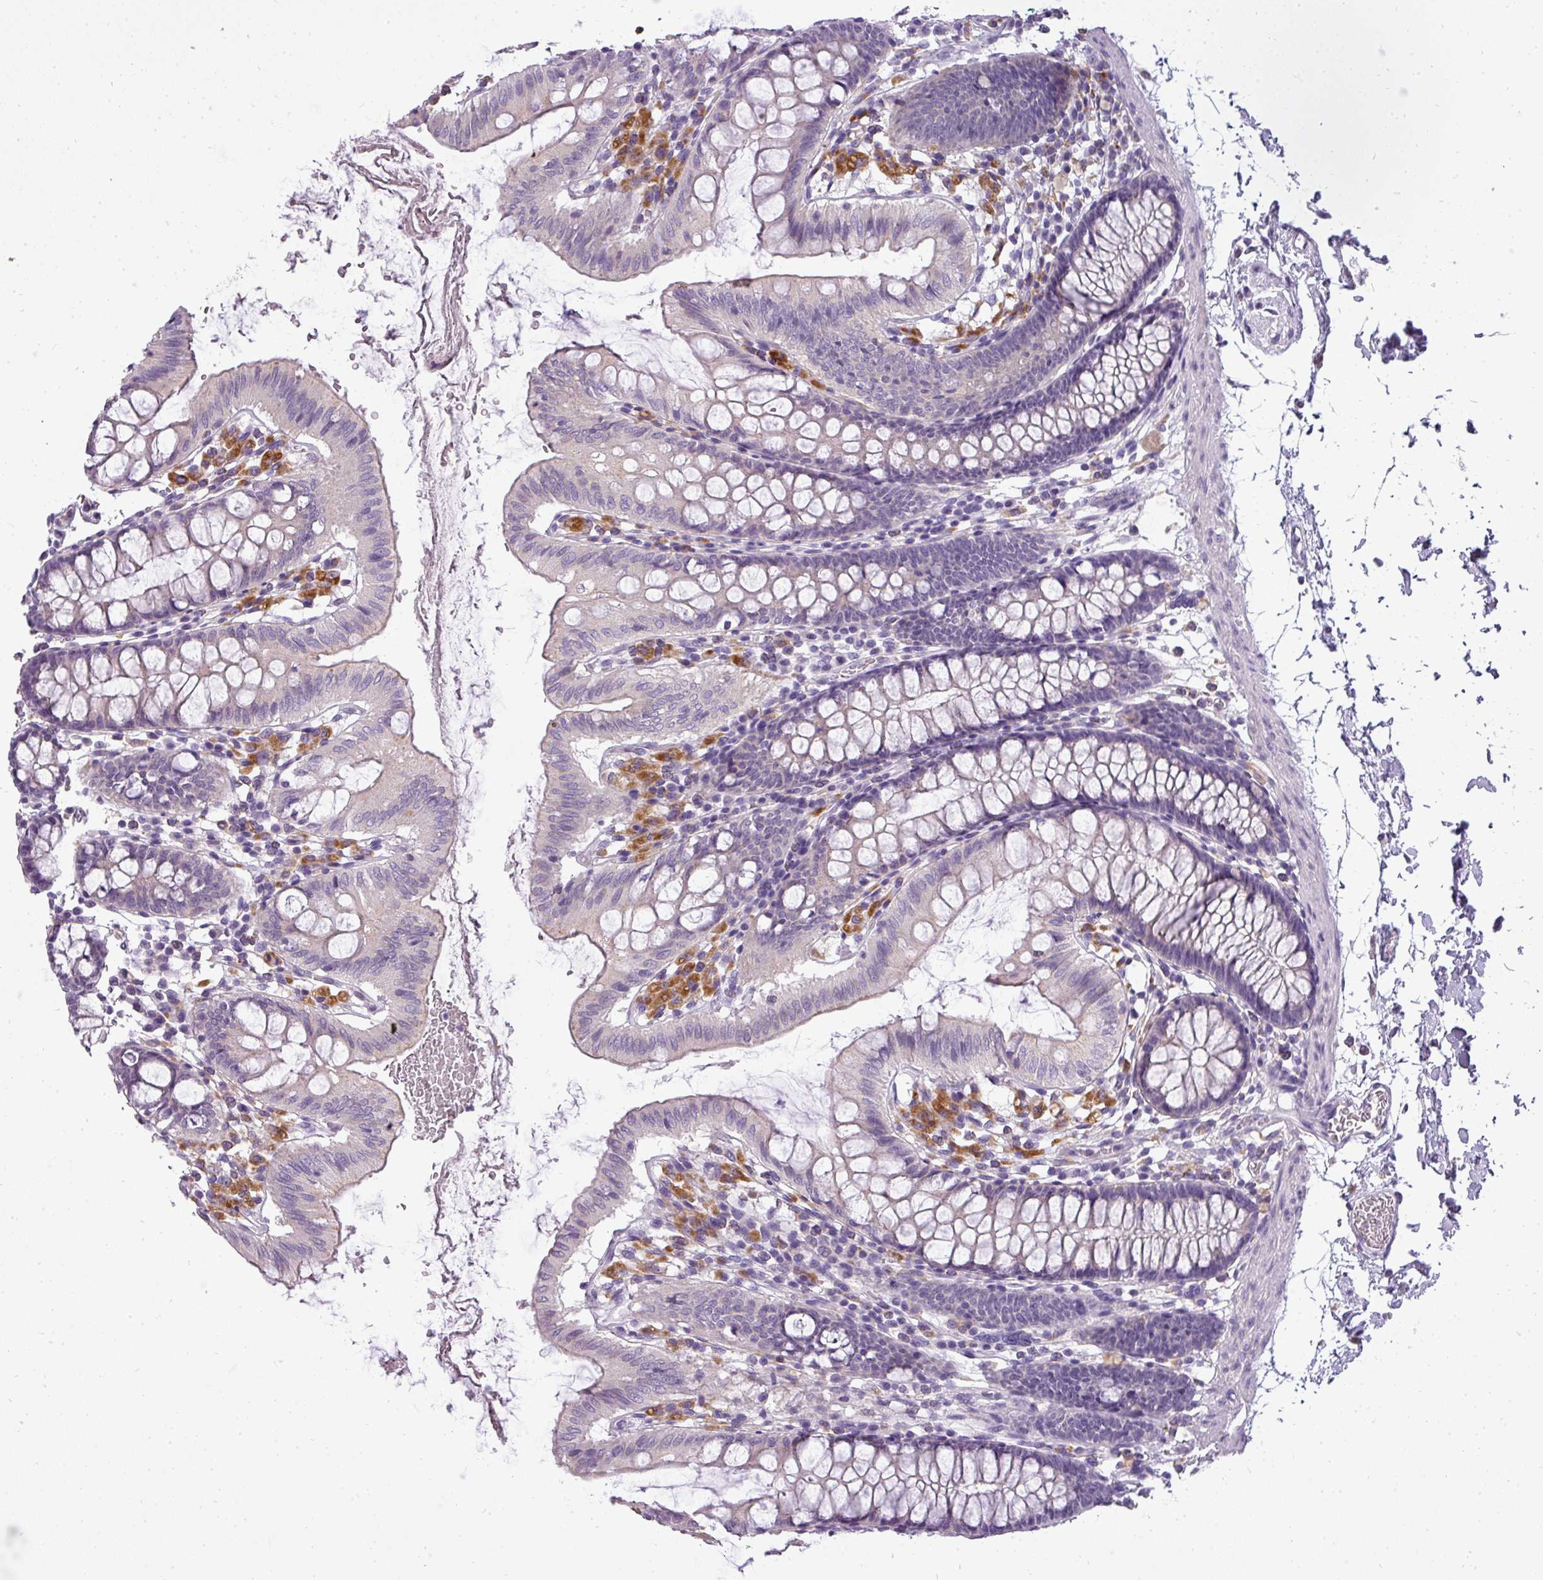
{"staining": {"intensity": "negative", "quantity": "none", "location": "none"}, "tissue": "colon", "cell_type": "Endothelial cells", "image_type": "normal", "snomed": [{"axis": "morphology", "description": "Normal tissue, NOS"}, {"axis": "topography", "description": "Colon"}], "caption": "DAB (3,3'-diaminobenzidine) immunohistochemical staining of normal colon reveals no significant expression in endothelial cells.", "gene": "ATP6V1D", "patient": {"sex": "male", "age": 75}}